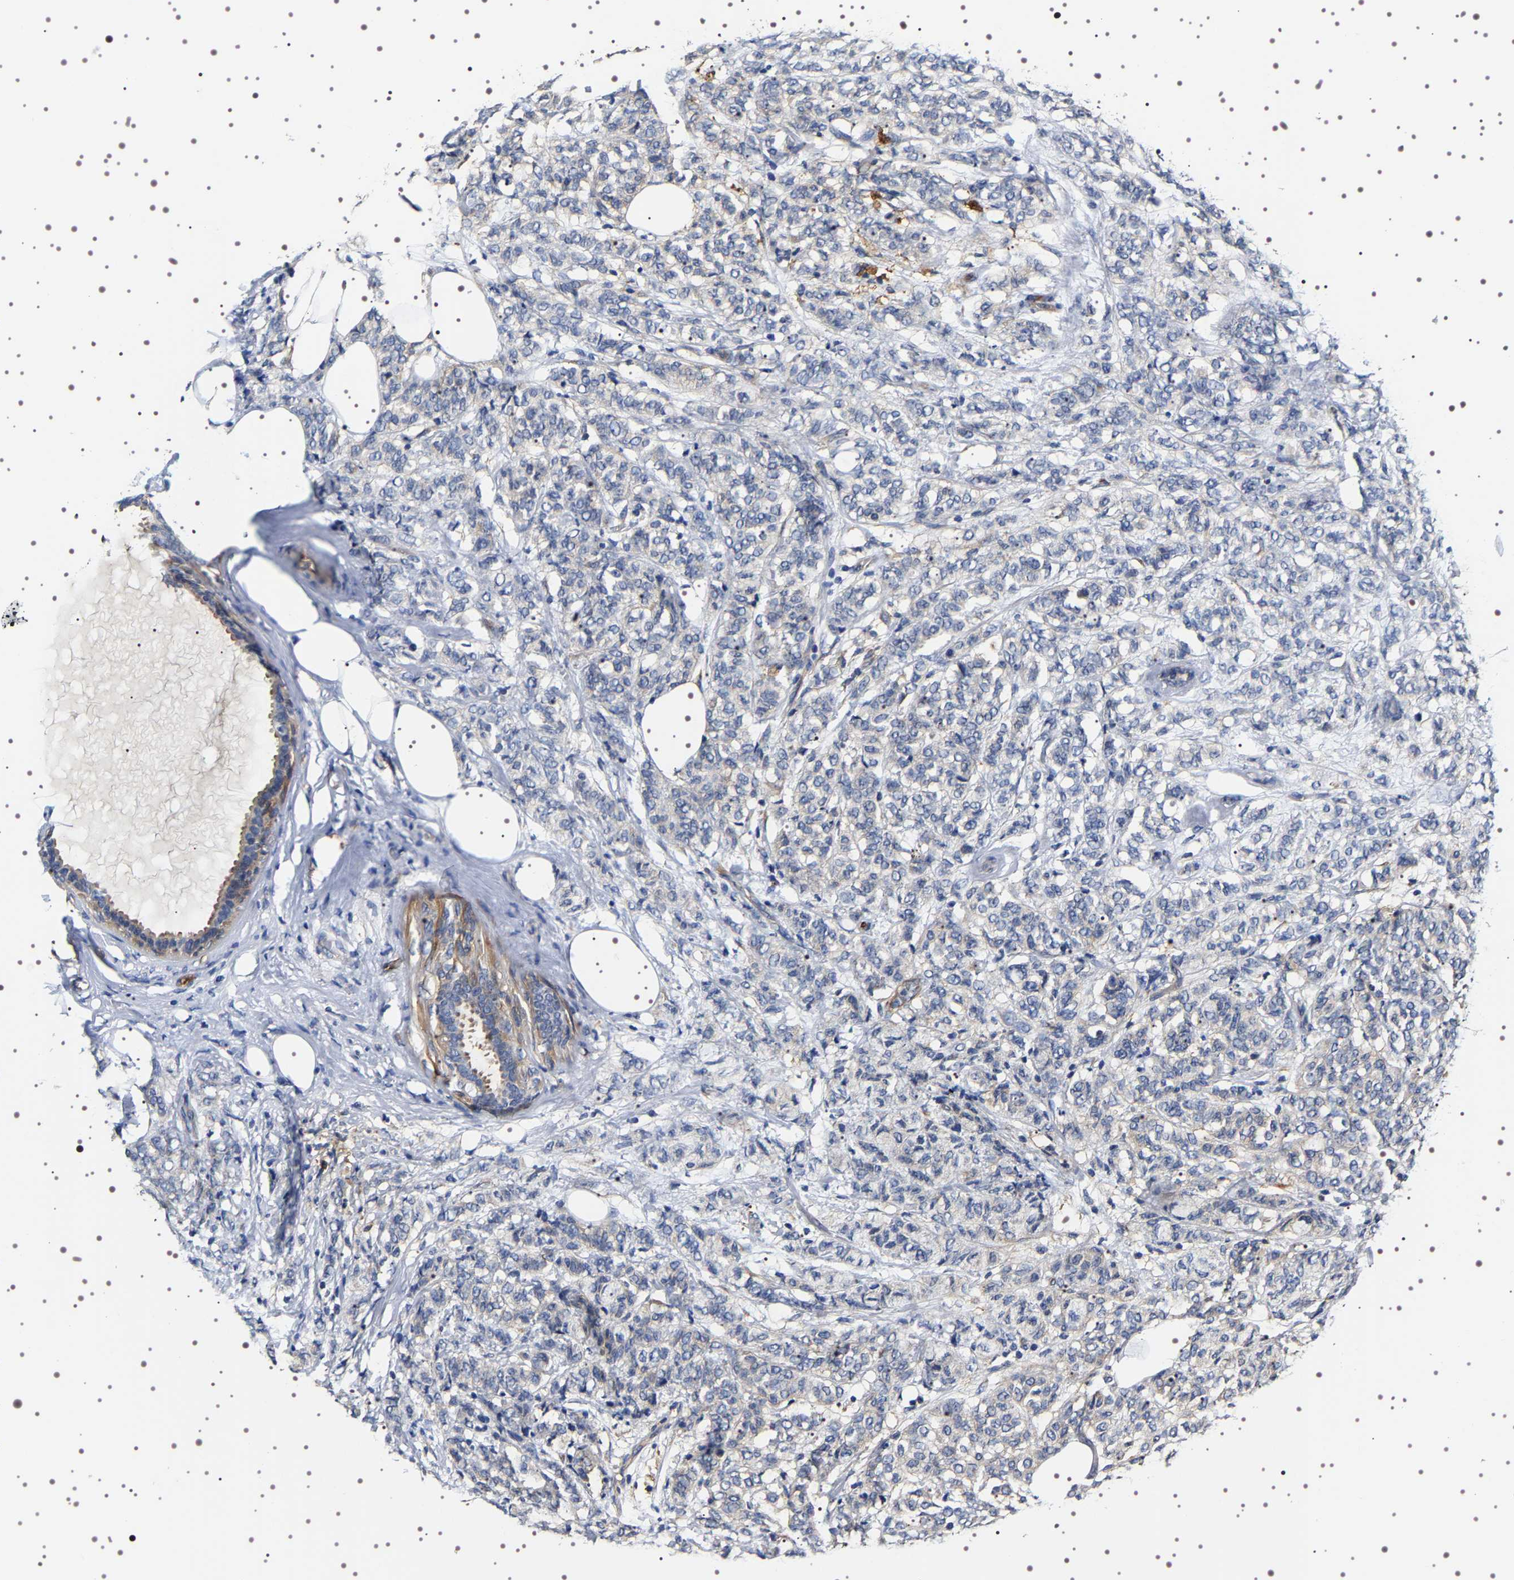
{"staining": {"intensity": "negative", "quantity": "none", "location": "none"}, "tissue": "breast cancer", "cell_type": "Tumor cells", "image_type": "cancer", "snomed": [{"axis": "morphology", "description": "Lobular carcinoma"}, {"axis": "topography", "description": "Breast"}], "caption": "Histopathology image shows no significant protein staining in tumor cells of breast cancer (lobular carcinoma).", "gene": "ALPL", "patient": {"sex": "female", "age": 60}}